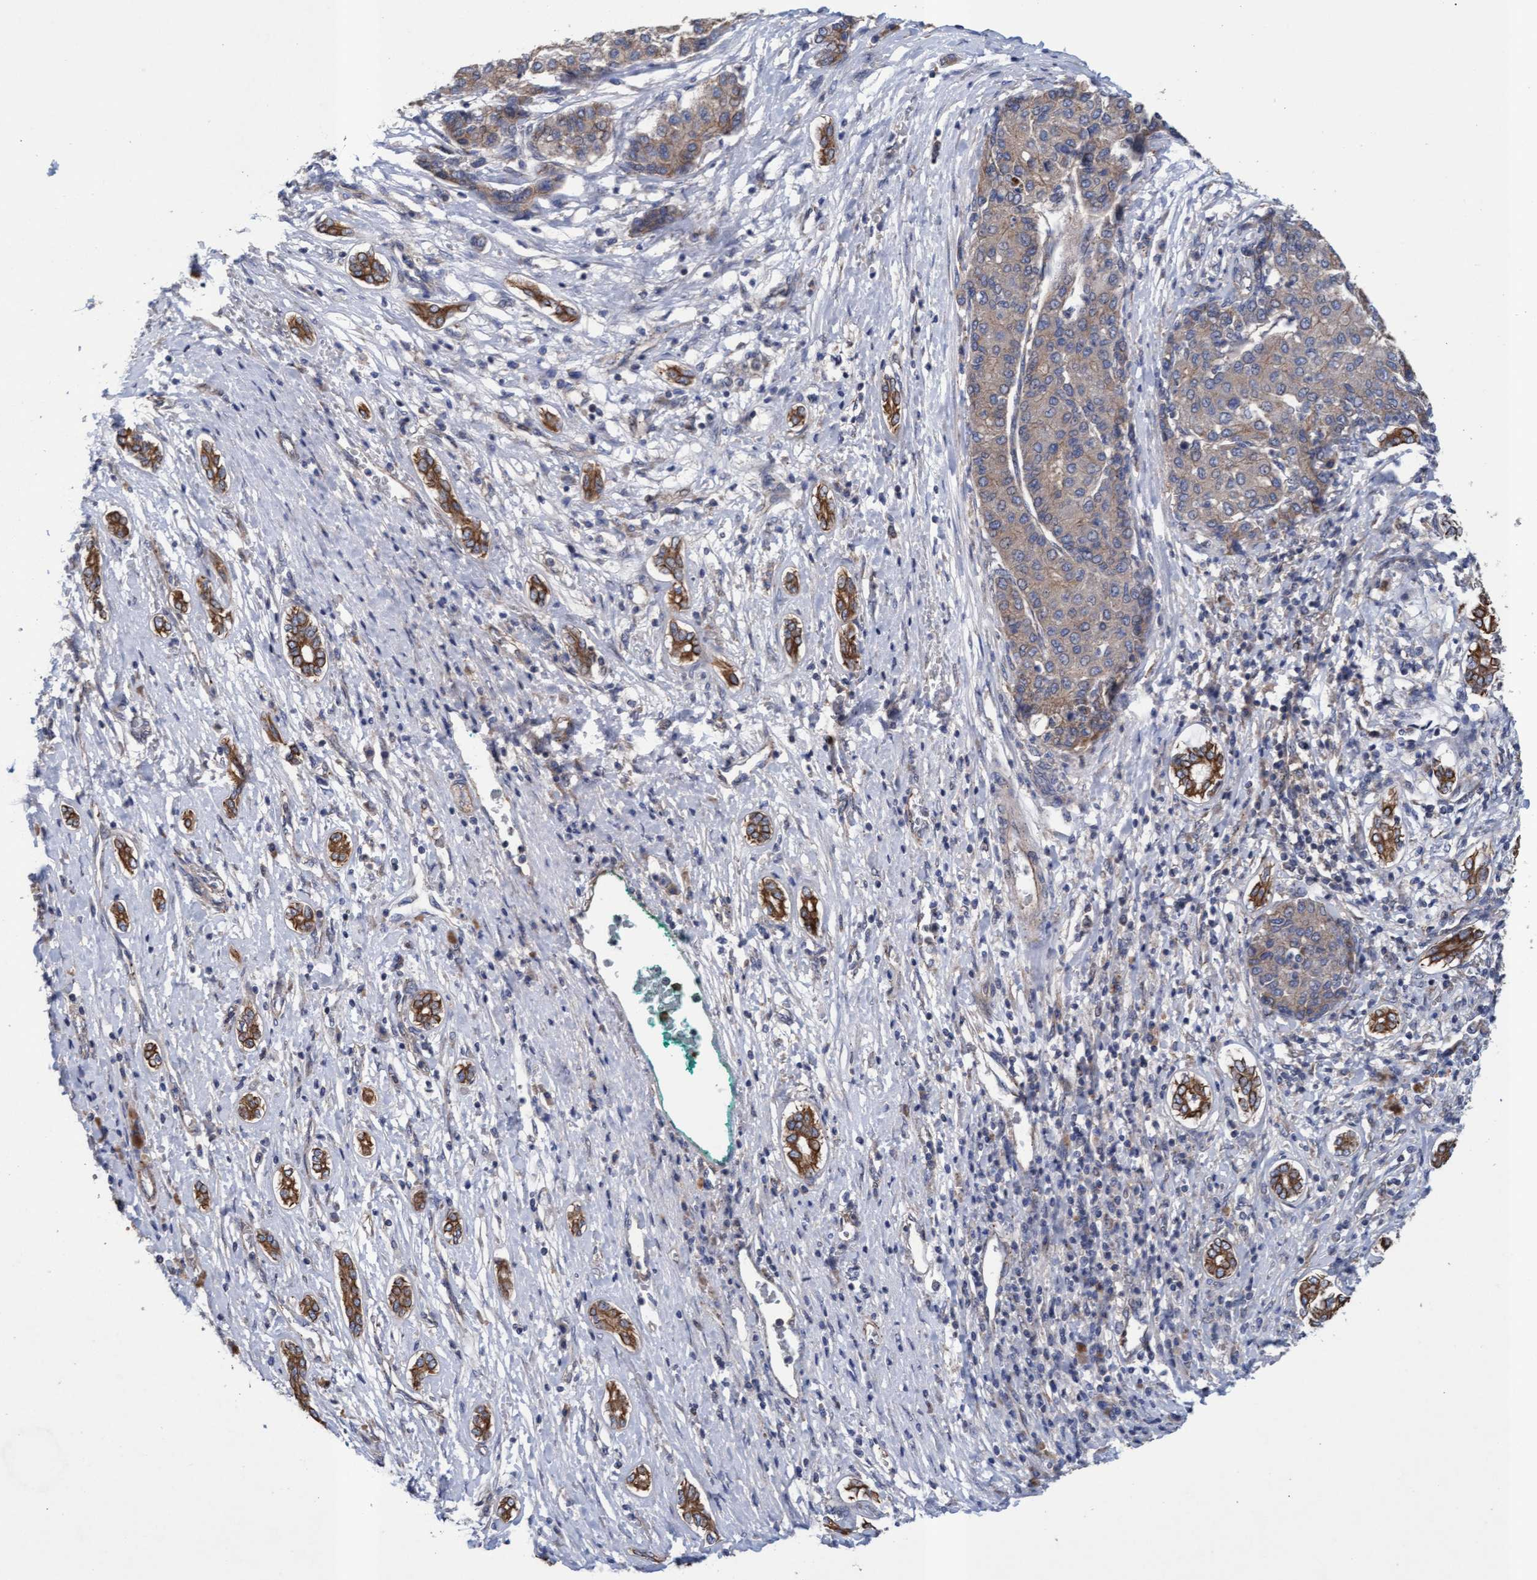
{"staining": {"intensity": "weak", "quantity": "<25%", "location": "cytoplasmic/membranous"}, "tissue": "liver cancer", "cell_type": "Tumor cells", "image_type": "cancer", "snomed": [{"axis": "morphology", "description": "Carcinoma, Hepatocellular, NOS"}, {"axis": "topography", "description": "Liver"}], "caption": "Liver hepatocellular carcinoma was stained to show a protein in brown. There is no significant expression in tumor cells. (IHC, brightfield microscopy, high magnification).", "gene": "MRPL38", "patient": {"sex": "male", "age": 65}}